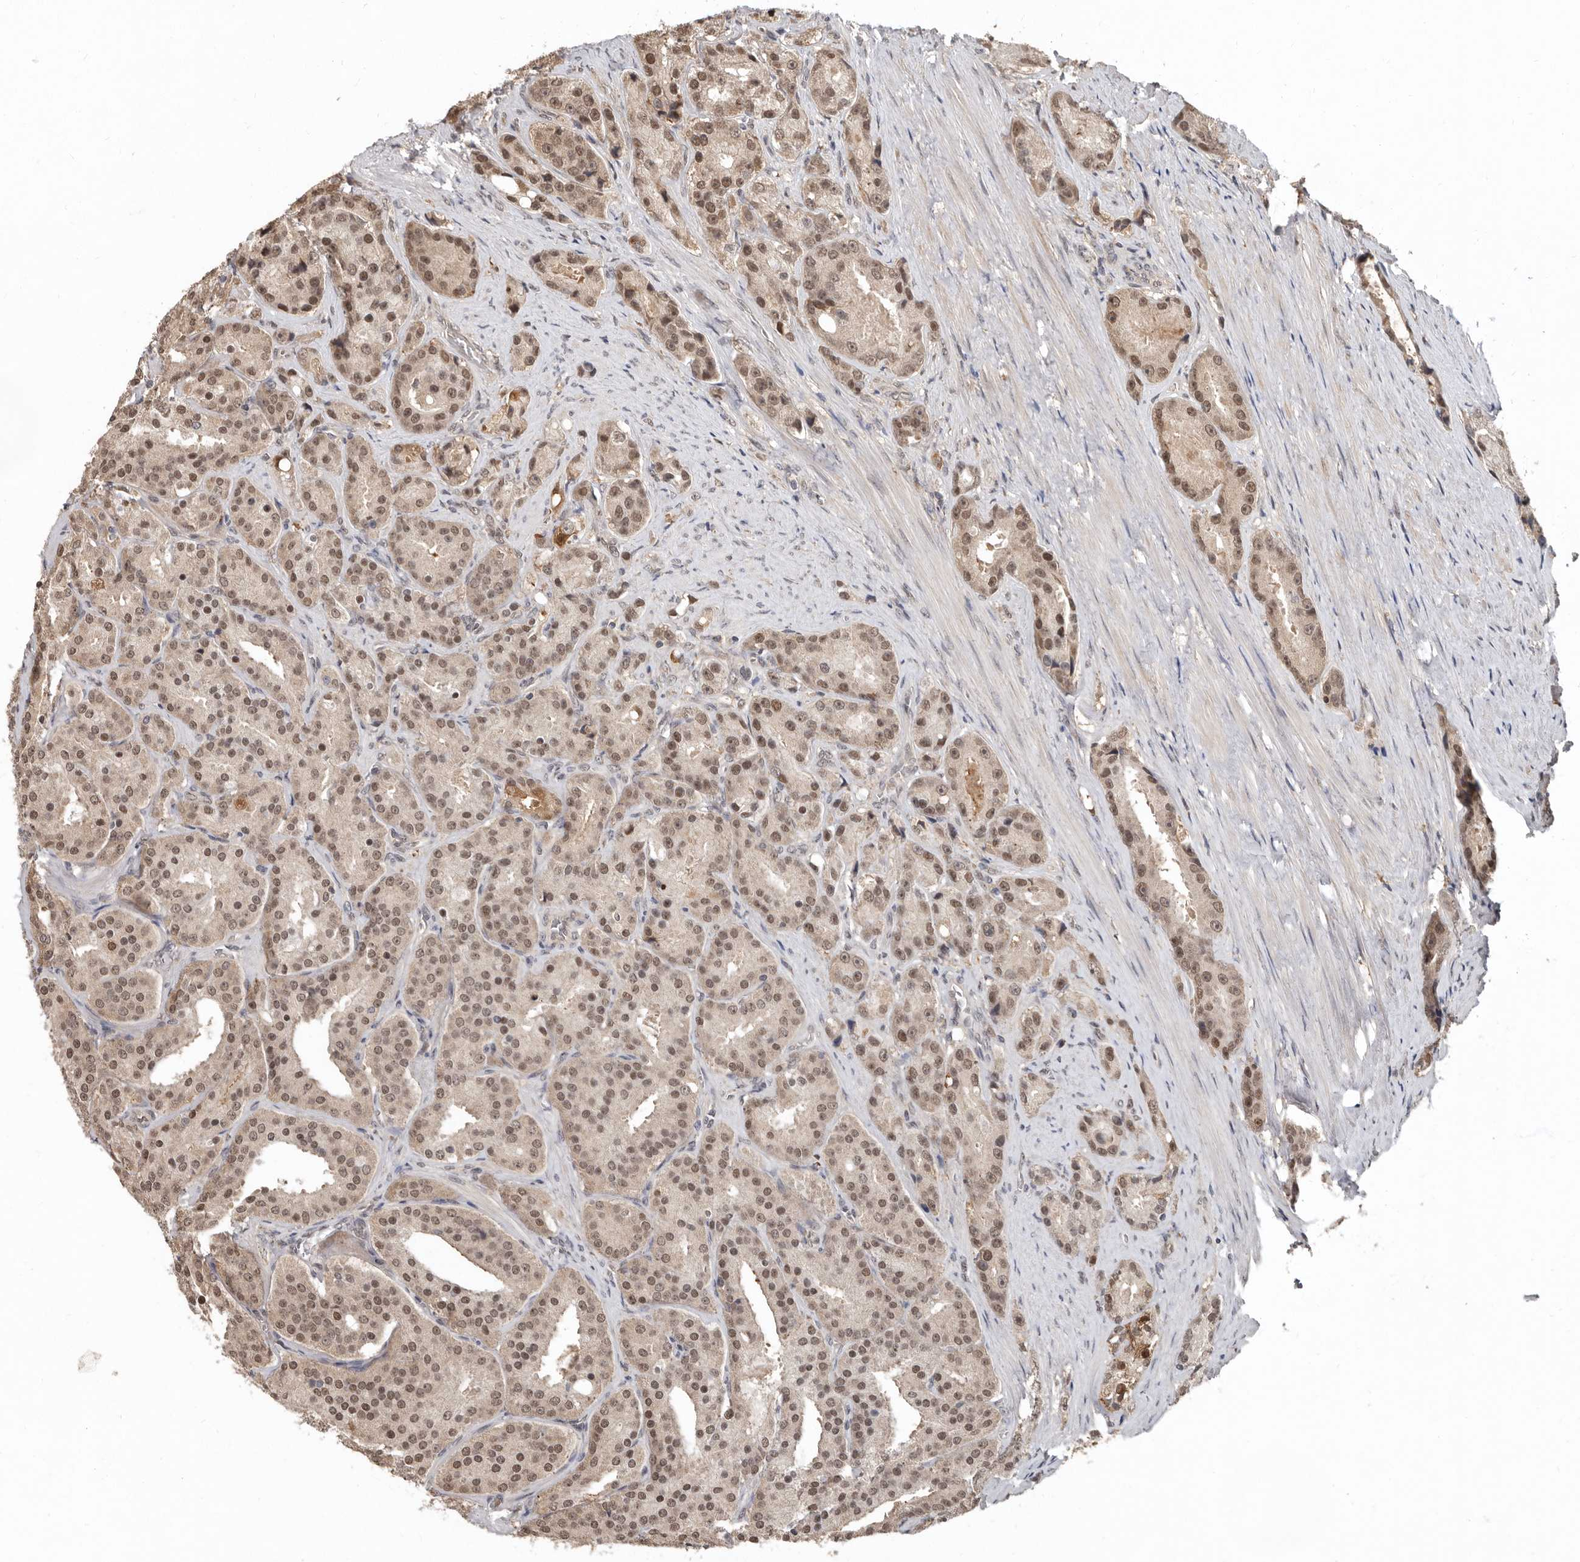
{"staining": {"intensity": "moderate", "quantity": ">75%", "location": "nuclear"}, "tissue": "prostate cancer", "cell_type": "Tumor cells", "image_type": "cancer", "snomed": [{"axis": "morphology", "description": "Adenocarcinoma, High grade"}, {"axis": "topography", "description": "Prostate"}], "caption": "Immunohistochemical staining of human prostate cancer exhibits moderate nuclear protein staining in about >75% of tumor cells. The protein is stained brown, and the nuclei are stained in blue (DAB IHC with brightfield microscopy, high magnification).", "gene": "LRGUK", "patient": {"sex": "male", "age": 60}}